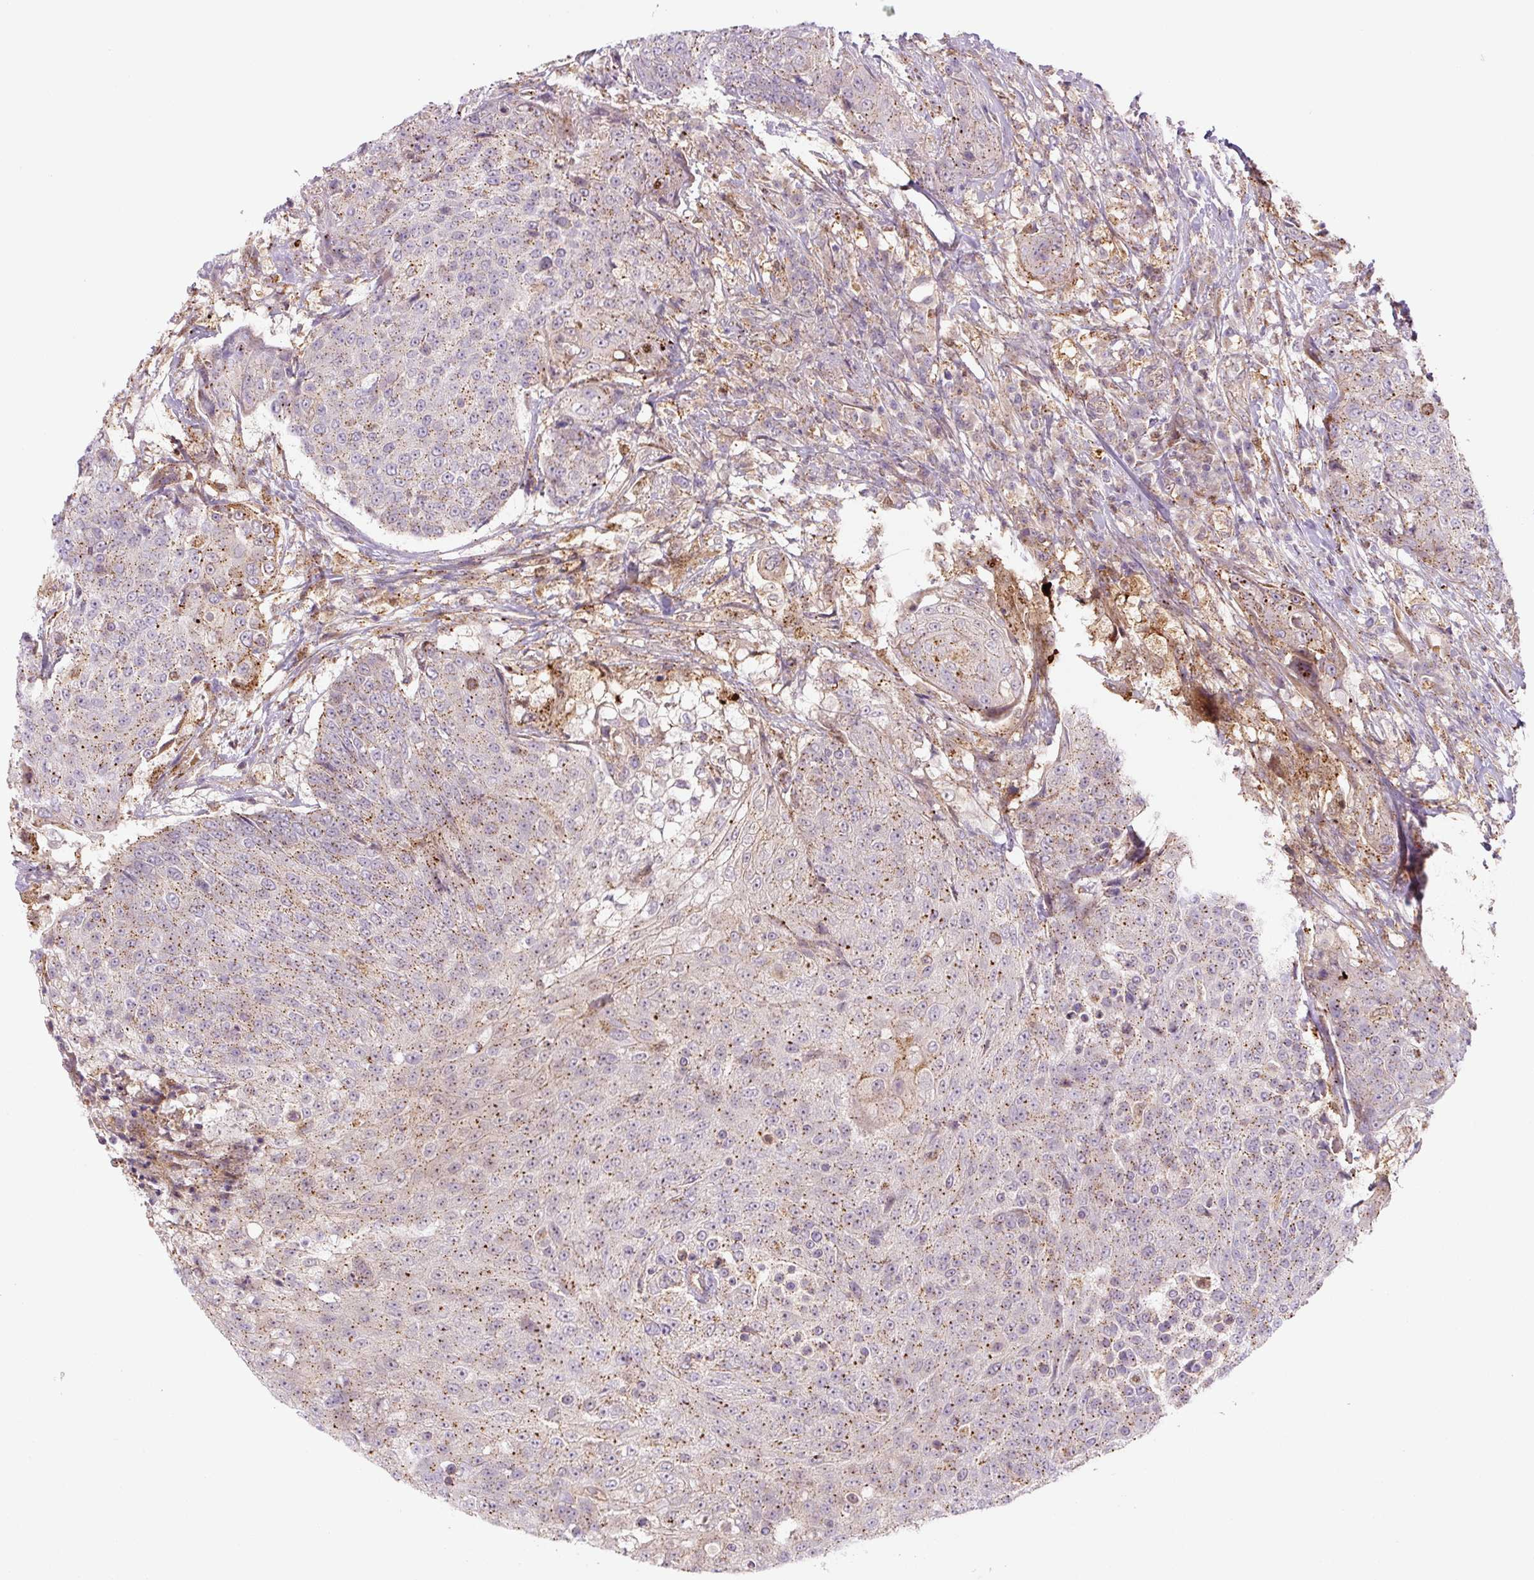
{"staining": {"intensity": "moderate", "quantity": "25%-75%", "location": "cytoplasmic/membranous"}, "tissue": "urothelial cancer", "cell_type": "Tumor cells", "image_type": "cancer", "snomed": [{"axis": "morphology", "description": "Urothelial carcinoma, High grade"}, {"axis": "topography", "description": "Urinary bladder"}], "caption": "Human high-grade urothelial carcinoma stained with a brown dye displays moderate cytoplasmic/membranous positive staining in approximately 25%-75% of tumor cells.", "gene": "ZSWIM7", "patient": {"sex": "female", "age": 63}}